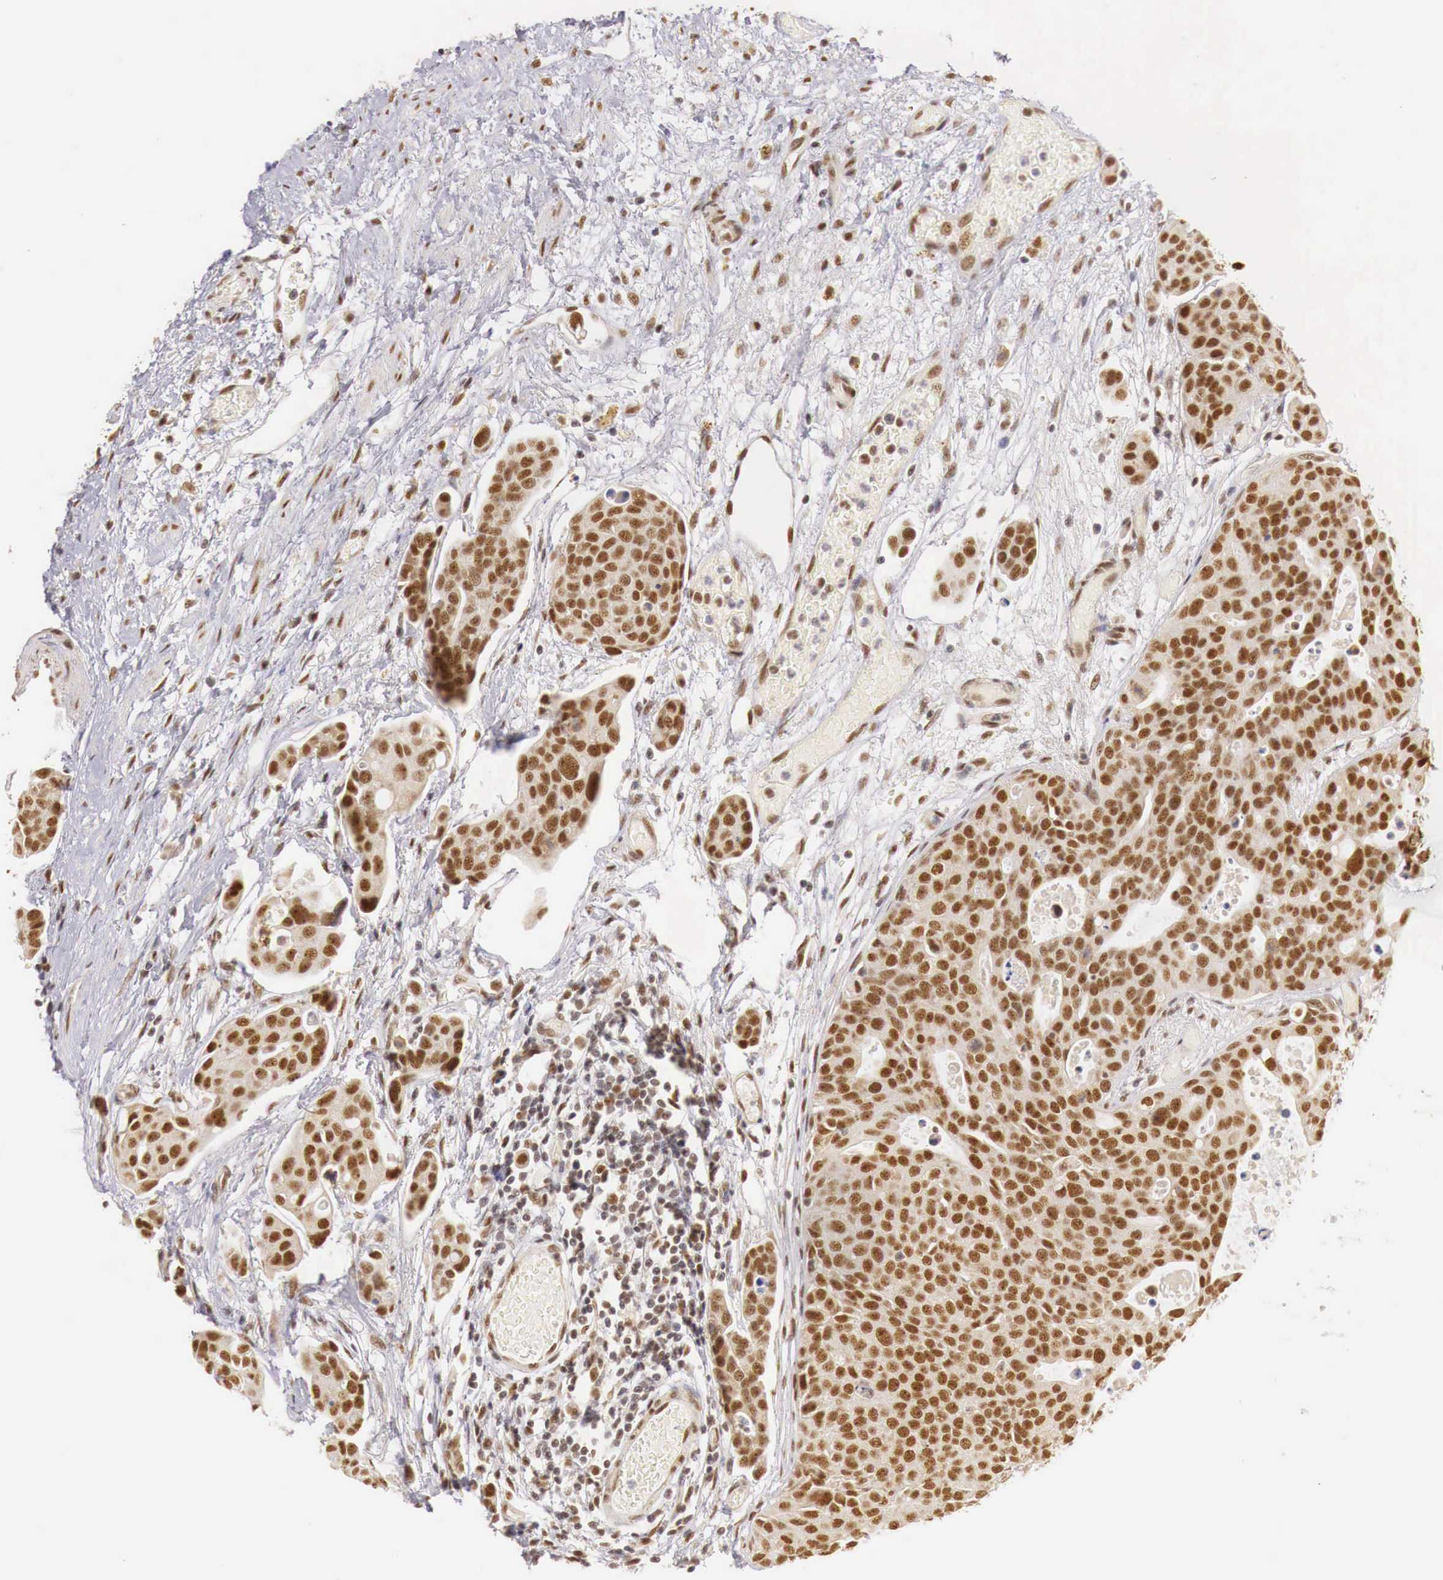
{"staining": {"intensity": "moderate", "quantity": ">75%", "location": "cytoplasmic/membranous,nuclear"}, "tissue": "urothelial cancer", "cell_type": "Tumor cells", "image_type": "cancer", "snomed": [{"axis": "morphology", "description": "Urothelial carcinoma, High grade"}, {"axis": "topography", "description": "Urinary bladder"}], "caption": "Urothelial cancer tissue shows moderate cytoplasmic/membranous and nuclear staining in about >75% of tumor cells, visualized by immunohistochemistry.", "gene": "GPKOW", "patient": {"sex": "male", "age": 78}}